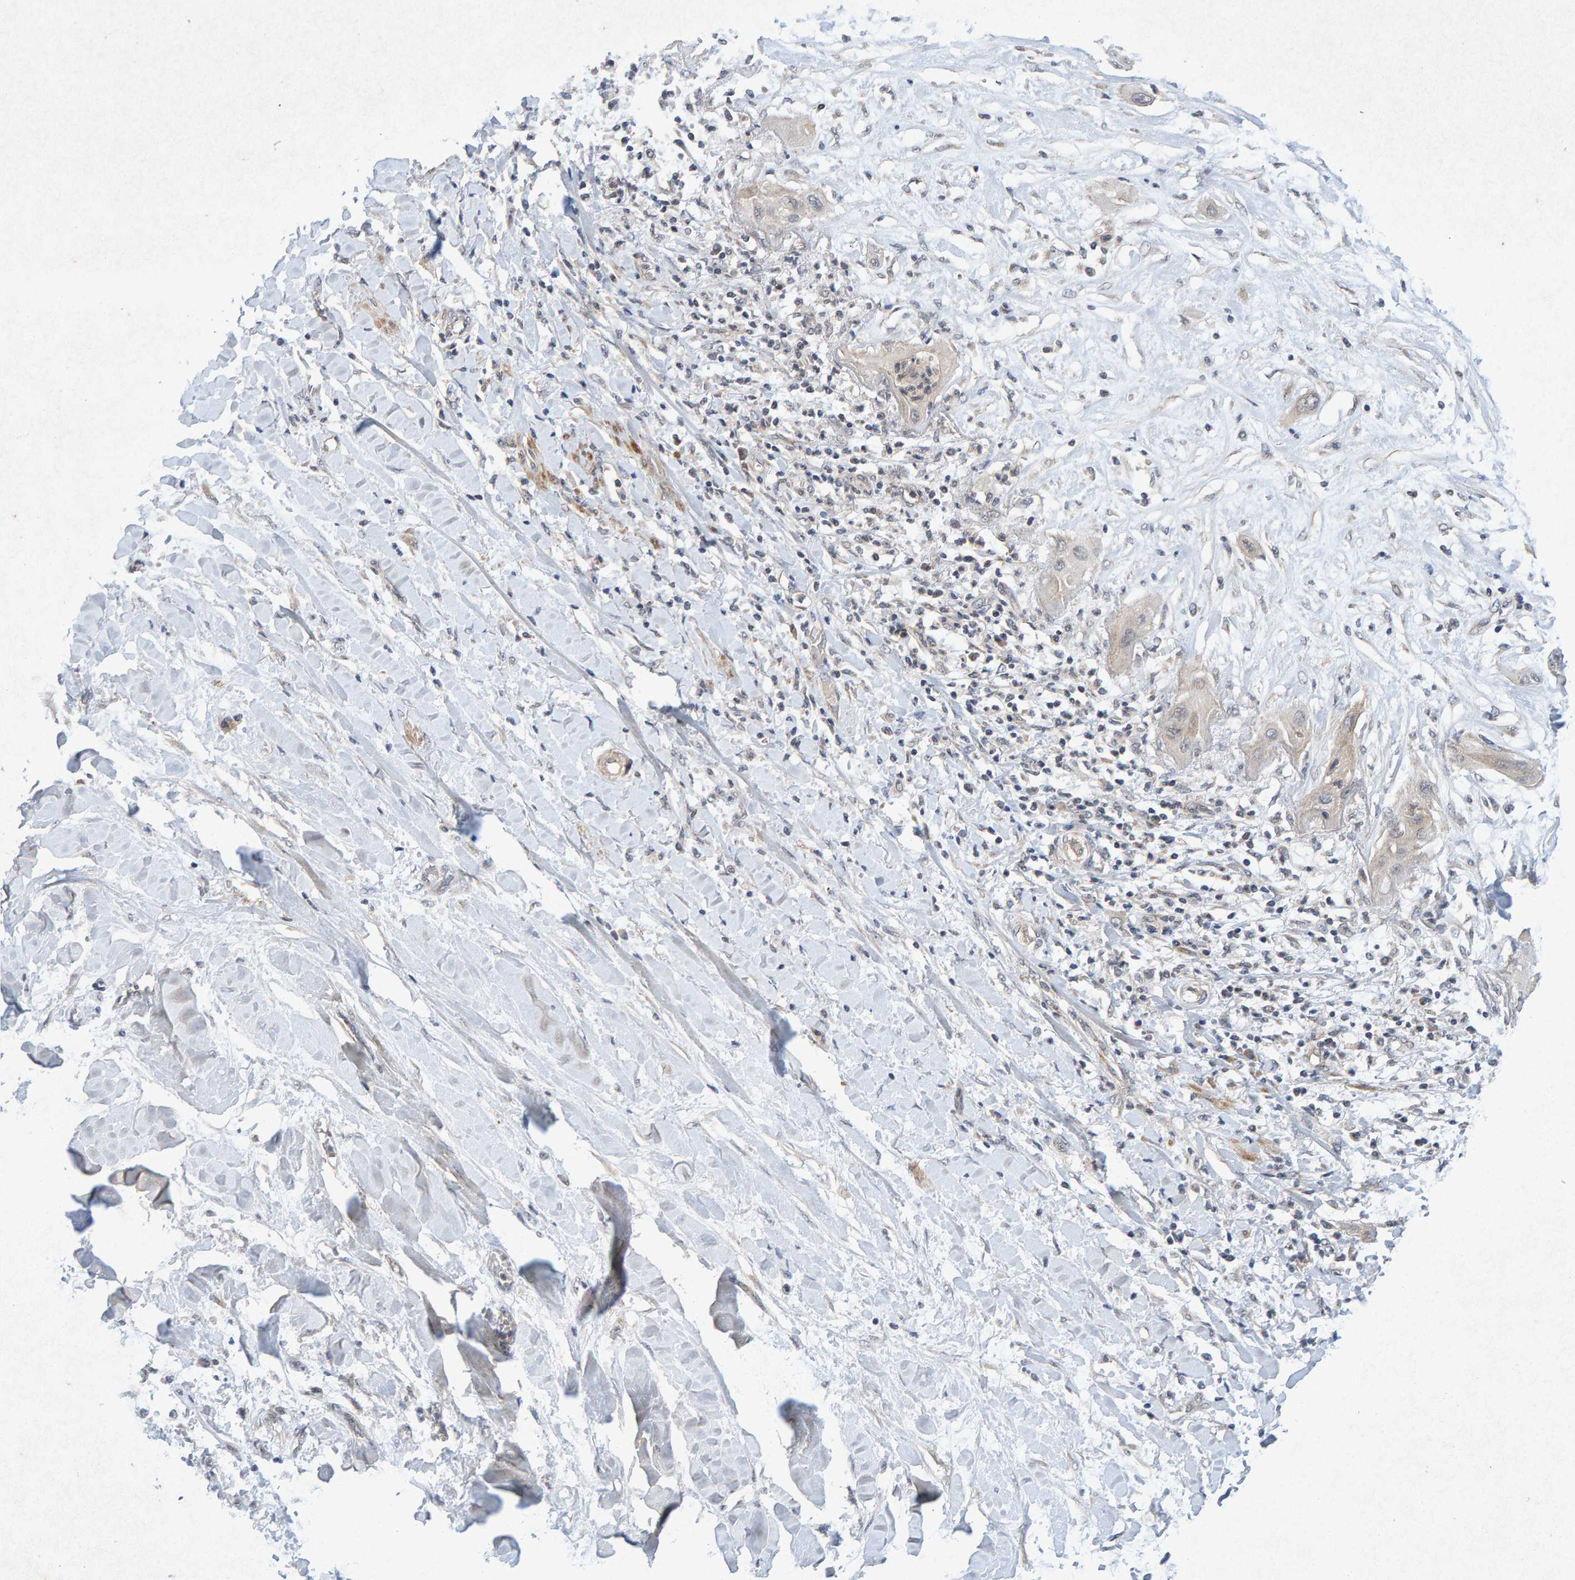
{"staining": {"intensity": "weak", "quantity": "<25%", "location": "cytoplasmic/membranous"}, "tissue": "lung cancer", "cell_type": "Tumor cells", "image_type": "cancer", "snomed": [{"axis": "morphology", "description": "Squamous cell carcinoma, NOS"}, {"axis": "topography", "description": "Lung"}], "caption": "IHC histopathology image of neoplastic tissue: lung squamous cell carcinoma stained with DAB reveals no significant protein positivity in tumor cells.", "gene": "CDH2", "patient": {"sex": "female", "age": 47}}